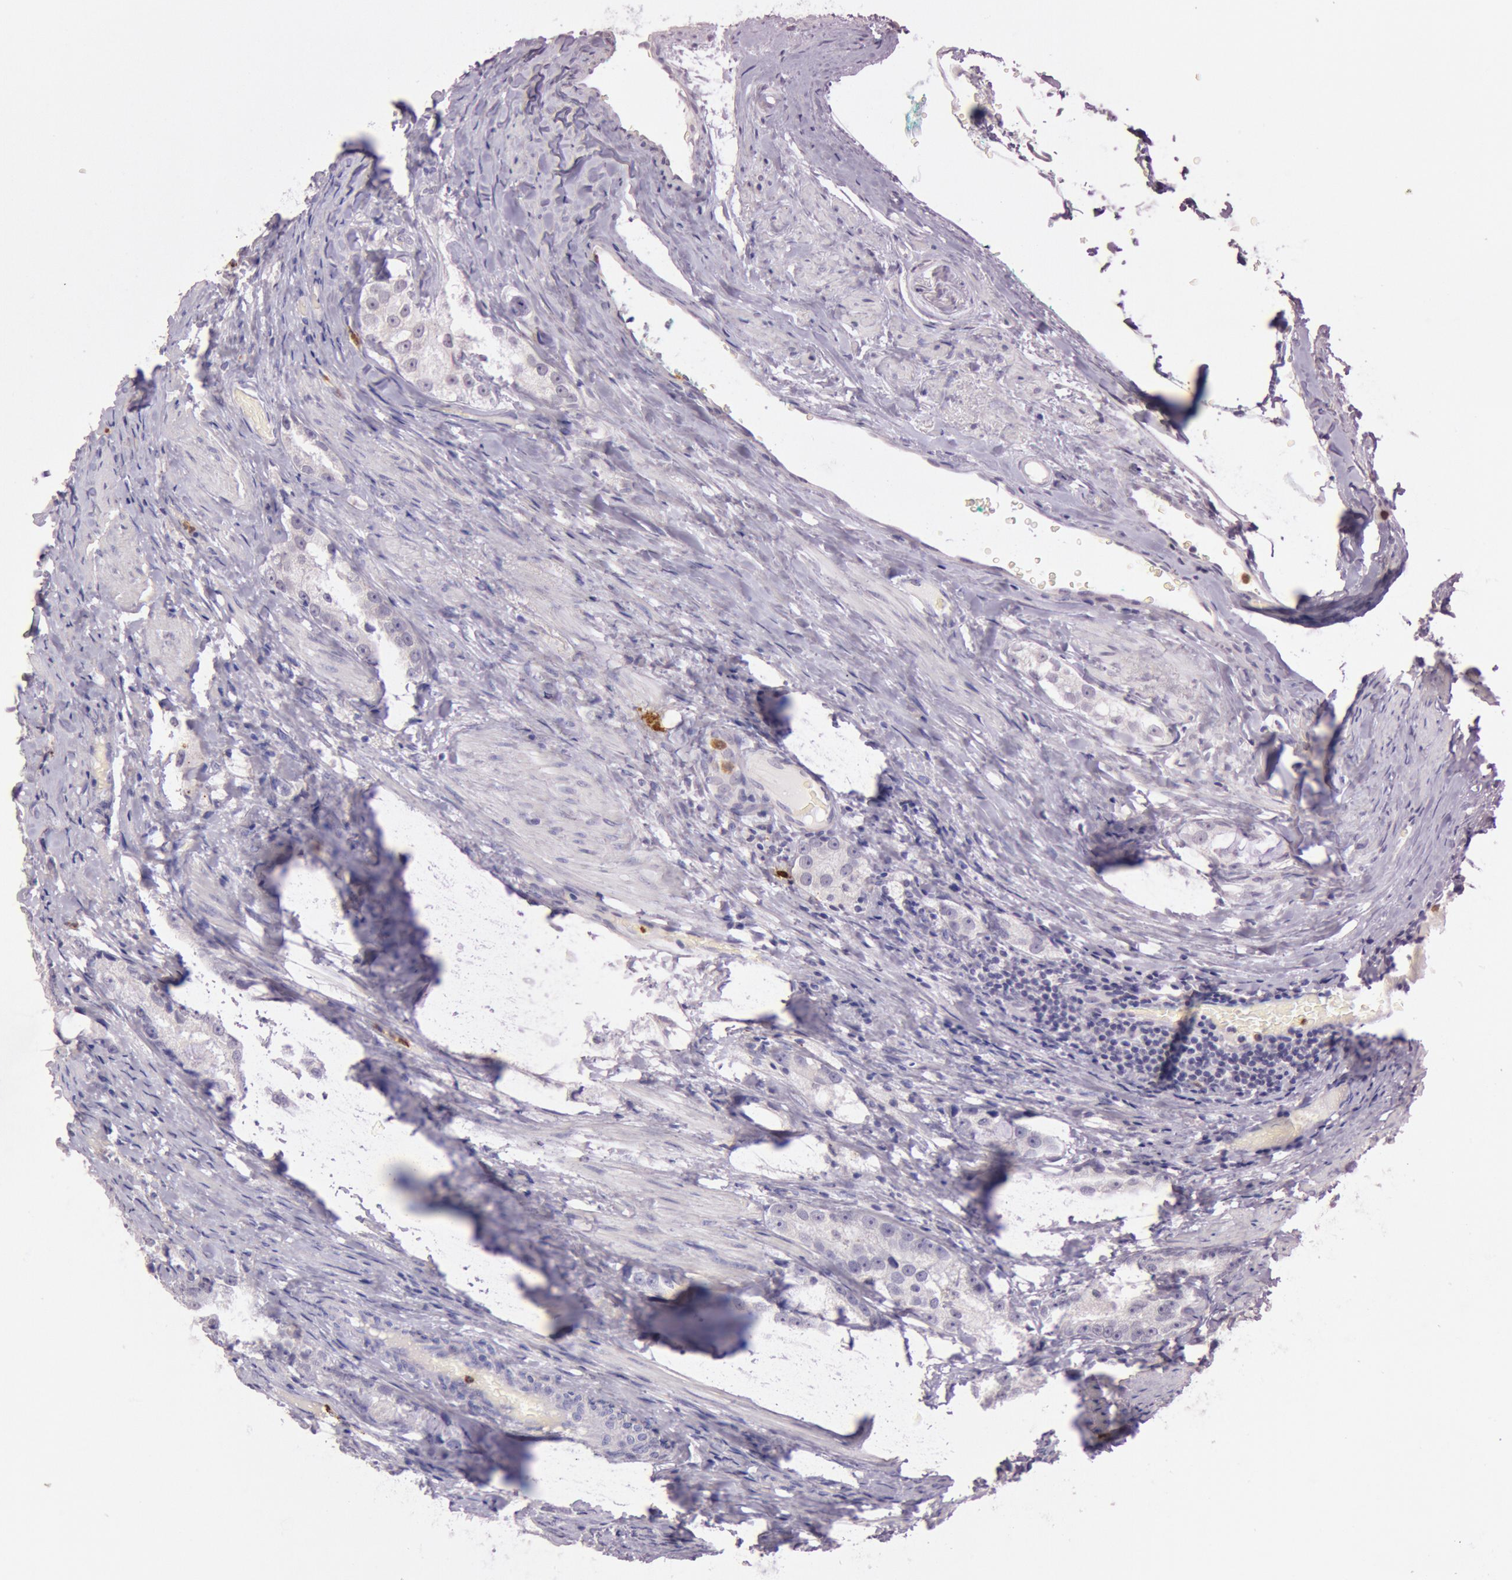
{"staining": {"intensity": "negative", "quantity": "none", "location": "none"}, "tissue": "prostate cancer", "cell_type": "Tumor cells", "image_type": "cancer", "snomed": [{"axis": "morphology", "description": "Adenocarcinoma, High grade"}, {"axis": "topography", "description": "Prostate"}], "caption": "An image of human prostate high-grade adenocarcinoma is negative for staining in tumor cells. (Immunohistochemistry, brightfield microscopy, high magnification).", "gene": "KDM6A", "patient": {"sex": "male", "age": 63}}